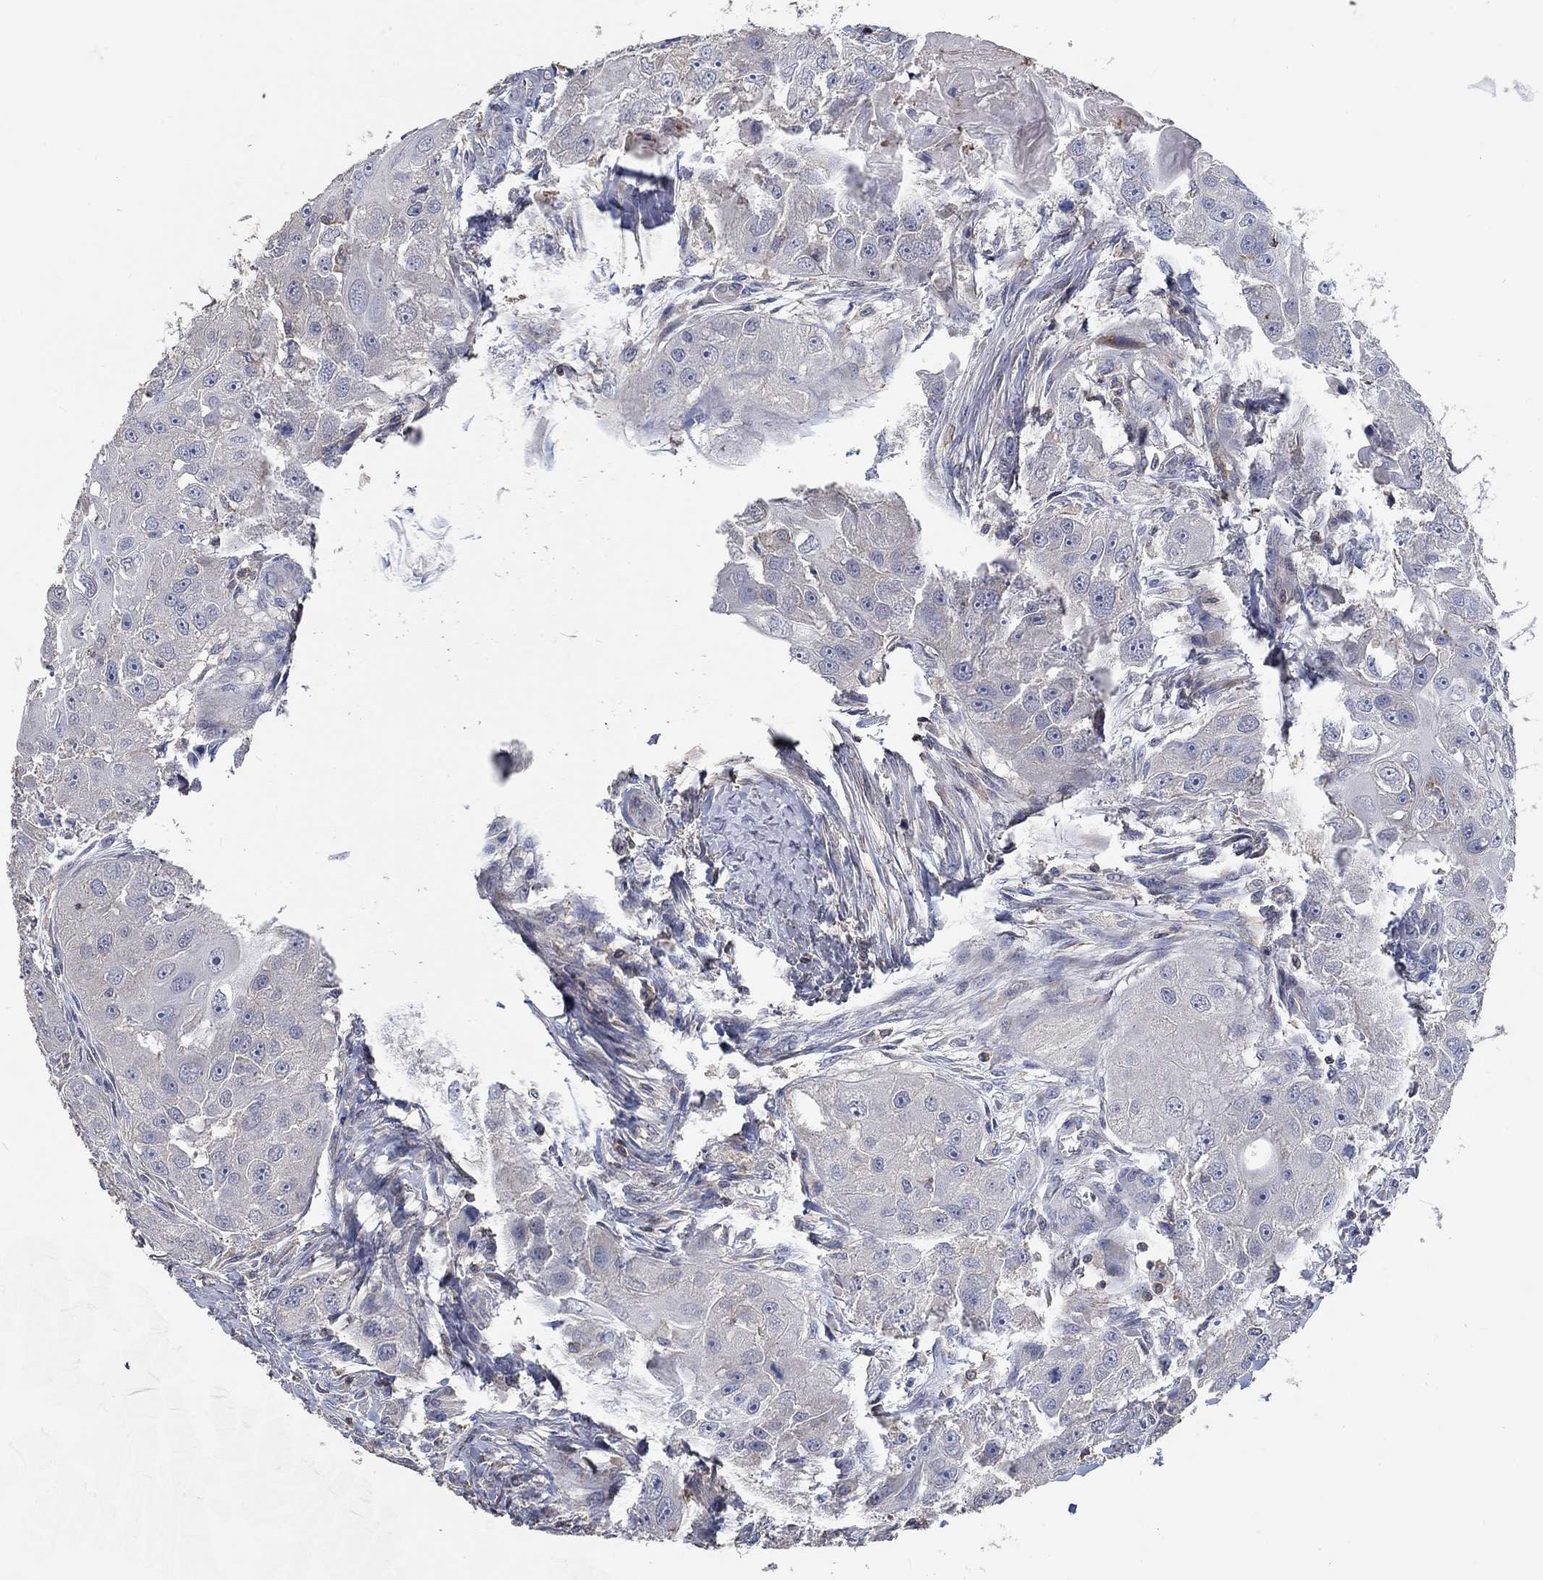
{"staining": {"intensity": "negative", "quantity": "none", "location": "none"}, "tissue": "head and neck cancer", "cell_type": "Tumor cells", "image_type": "cancer", "snomed": [{"axis": "morphology", "description": "Normal tissue, NOS"}, {"axis": "morphology", "description": "Squamous cell carcinoma, NOS"}, {"axis": "topography", "description": "Skeletal muscle"}, {"axis": "topography", "description": "Head-Neck"}], "caption": "Immunohistochemistry (IHC) micrograph of neoplastic tissue: squamous cell carcinoma (head and neck) stained with DAB displays no significant protein staining in tumor cells. (DAB immunohistochemistry (IHC), high magnification).", "gene": "TNFAIP8L3", "patient": {"sex": "male", "age": 51}}